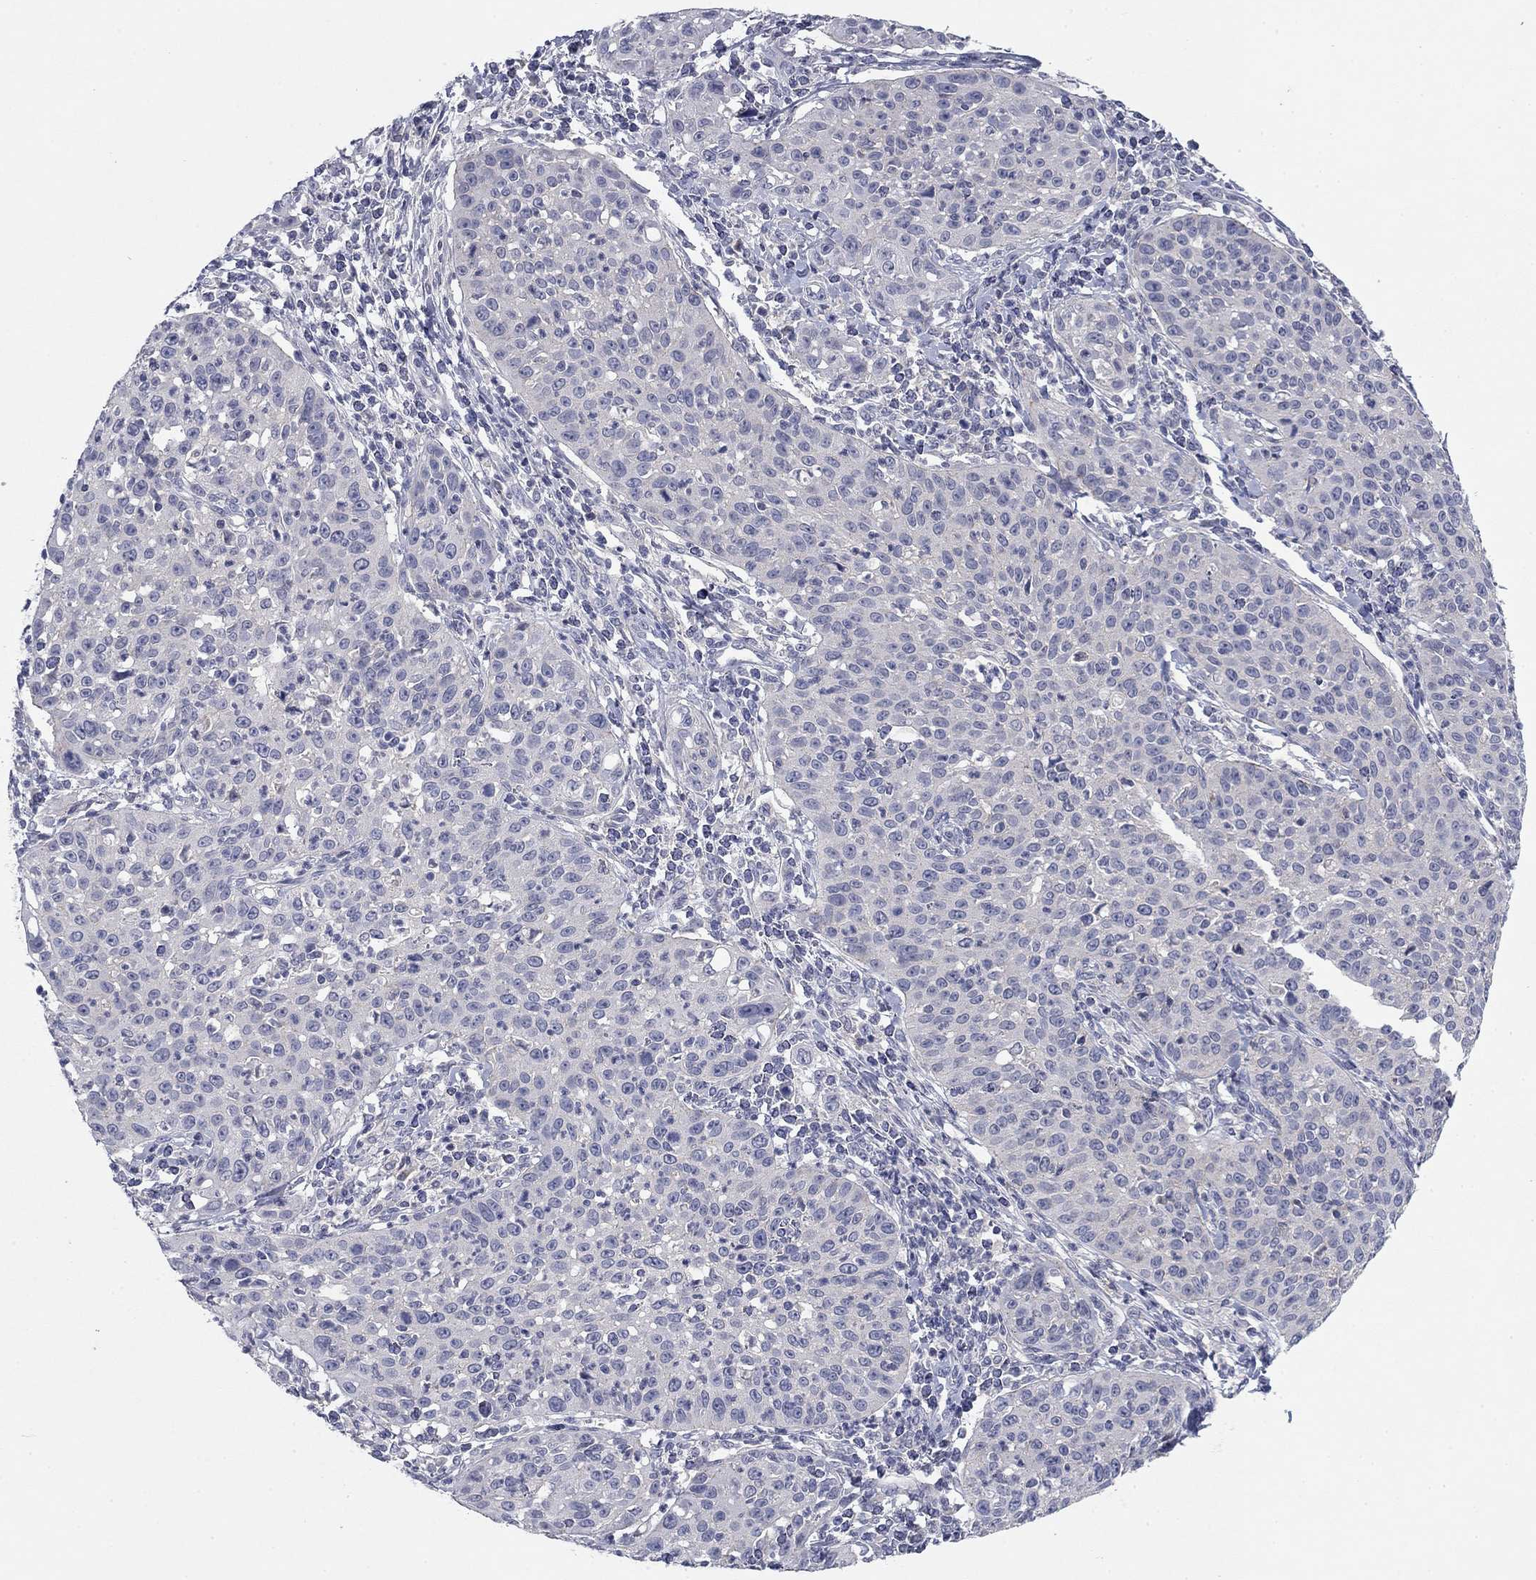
{"staining": {"intensity": "negative", "quantity": "none", "location": "none"}, "tissue": "cervical cancer", "cell_type": "Tumor cells", "image_type": "cancer", "snomed": [{"axis": "morphology", "description": "Squamous cell carcinoma, NOS"}, {"axis": "topography", "description": "Cervix"}], "caption": "Cervical cancer stained for a protein using immunohistochemistry (IHC) displays no staining tumor cells.", "gene": "CNTNAP4", "patient": {"sex": "female", "age": 26}}